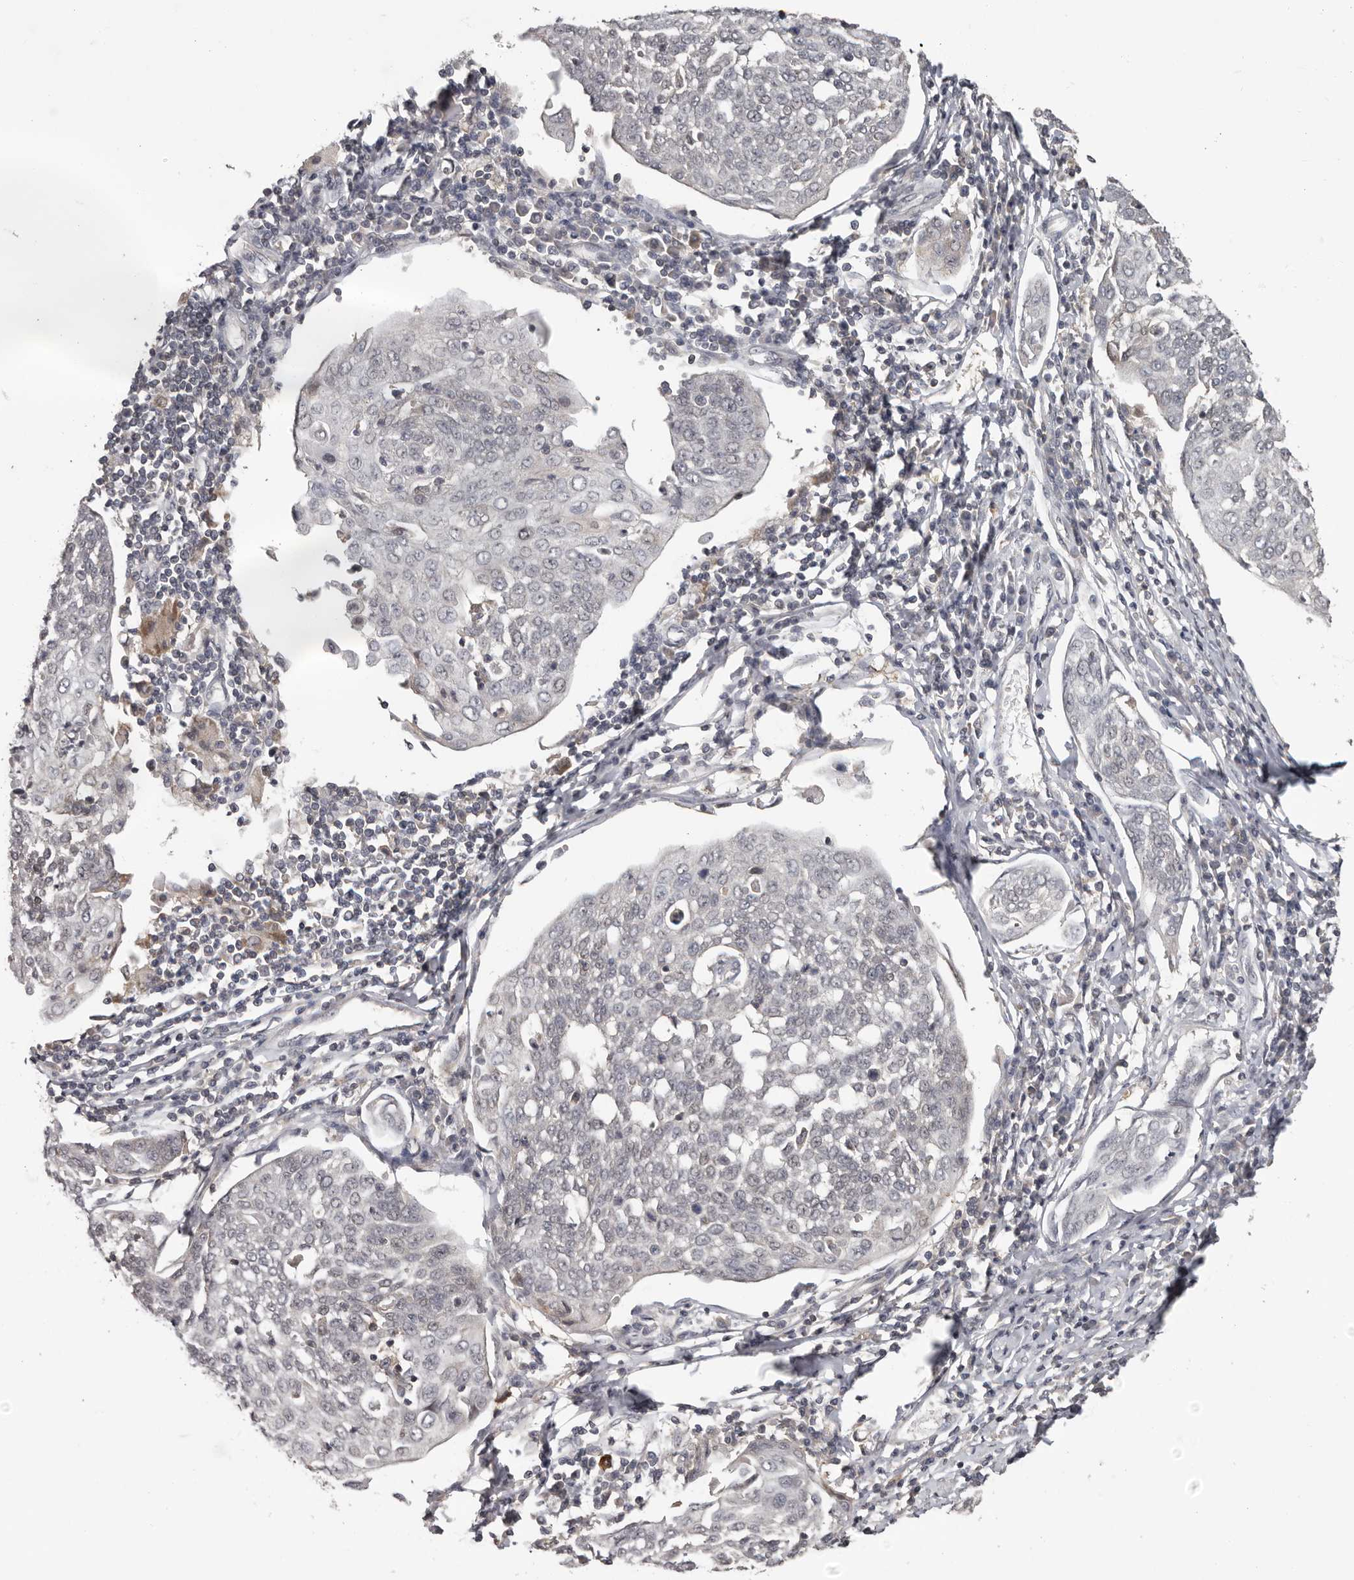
{"staining": {"intensity": "negative", "quantity": "none", "location": "none"}, "tissue": "cervical cancer", "cell_type": "Tumor cells", "image_type": "cancer", "snomed": [{"axis": "morphology", "description": "Squamous cell carcinoma, NOS"}, {"axis": "topography", "description": "Cervix"}], "caption": "Image shows no protein staining in tumor cells of cervical cancer (squamous cell carcinoma) tissue.", "gene": "ANKRD44", "patient": {"sex": "female", "age": 34}}